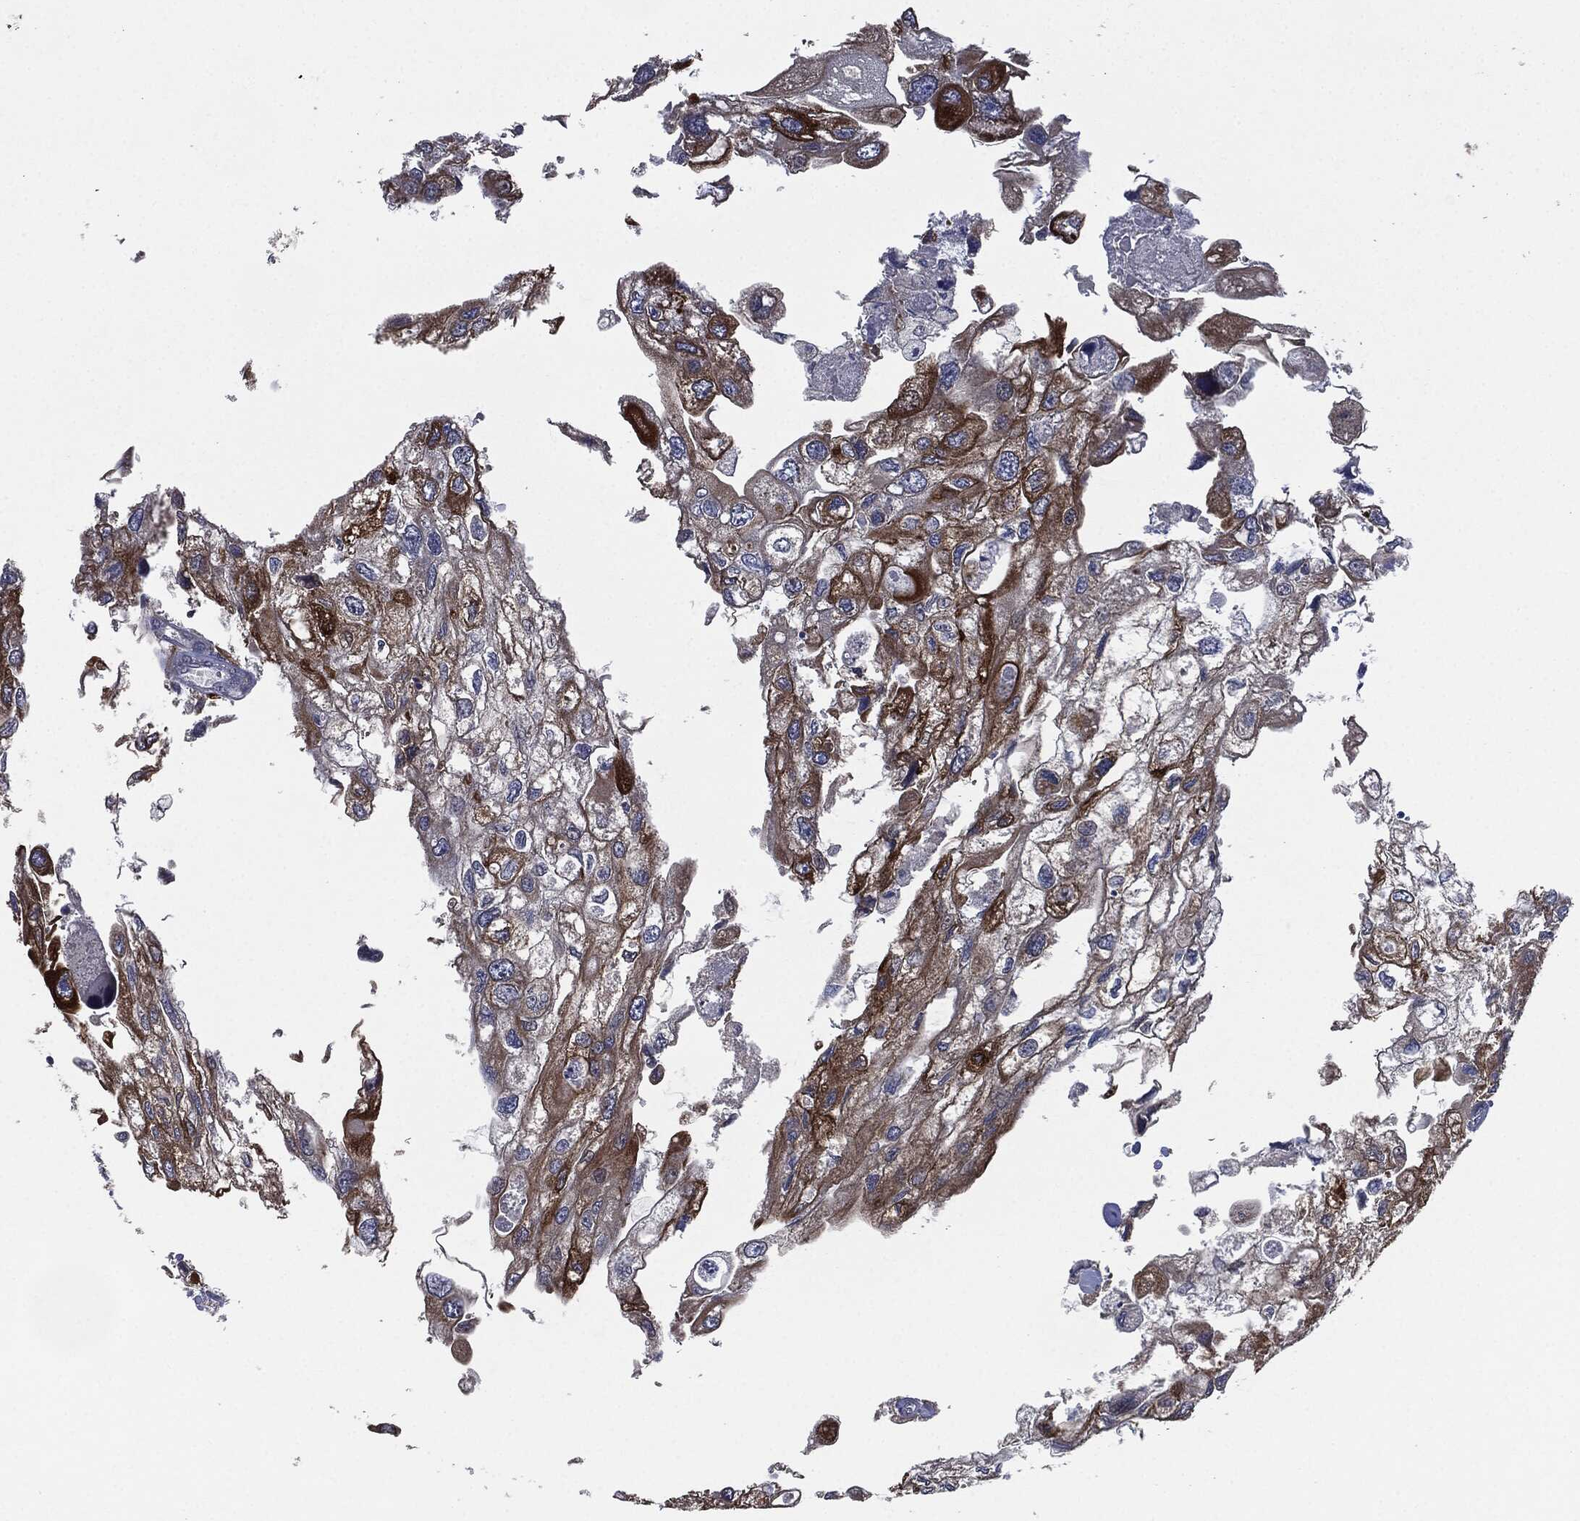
{"staining": {"intensity": "moderate", "quantity": "25%-75%", "location": "cytoplasmic/membranous"}, "tissue": "urothelial cancer", "cell_type": "Tumor cells", "image_type": "cancer", "snomed": [{"axis": "morphology", "description": "Urothelial carcinoma, High grade"}, {"axis": "topography", "description": "Urinary bladder"}], "caption": "High-magnification brightfield microscopy of urothelial carcinoma (high-grade) stained with DAB (brown) and counterstained with hematoxylin (blue). tumor cells exhibit moderate cytoplasmic/membranous expression is identified in approximately25%-75% of cells. (DAB (3,3'-diaminobenzidine) IHC, brown staining for protein, blue staining for nuclei).", "gene": "UBR1", "patient": {"sex": "male", "age": 59}}